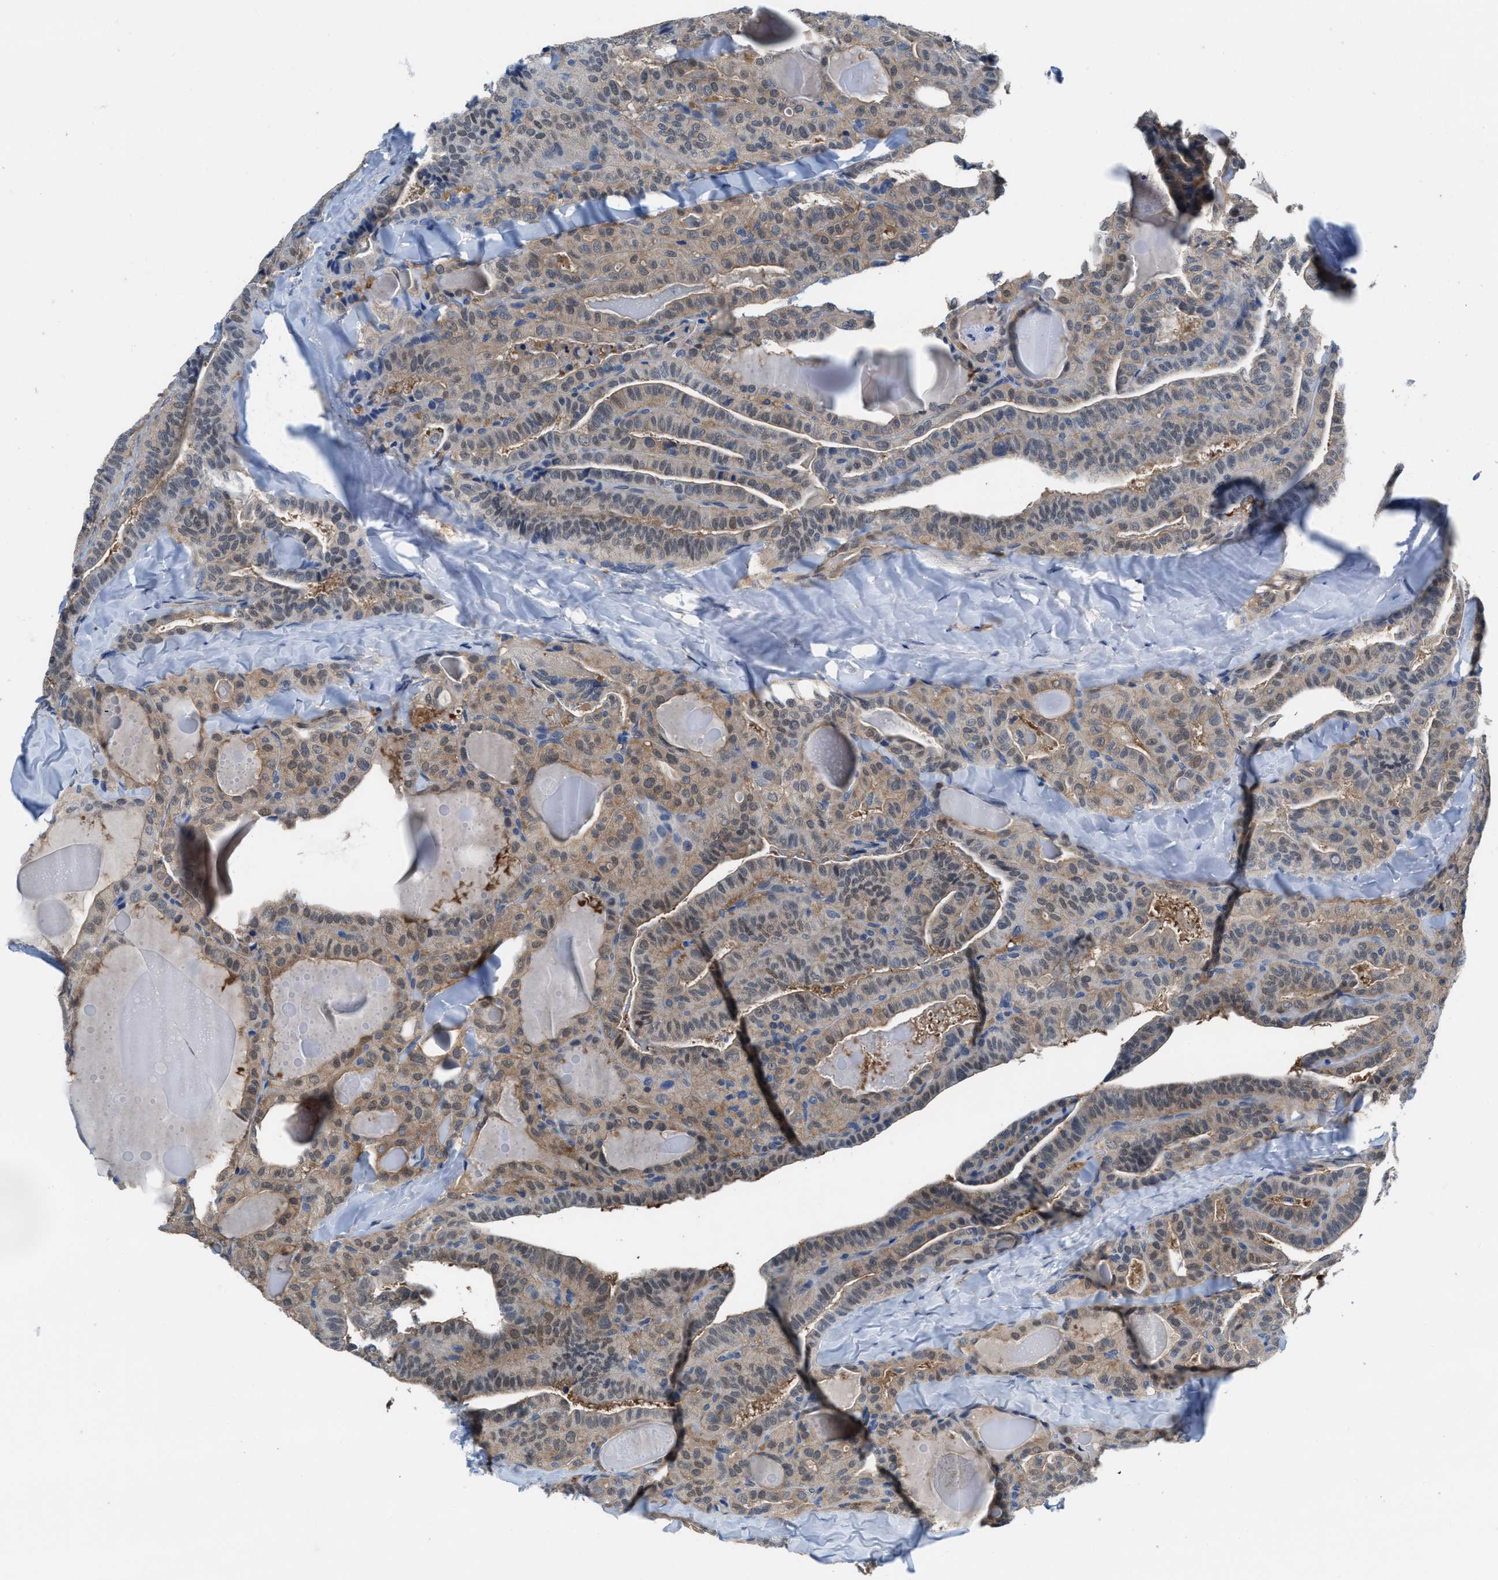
{"staining": {"intensity": "weak", "quantity": ">75%", "location": "cytoplasmic/membranous,nuclear"}, "tissue": "thyroid cancer", "cell_type": "Tumor cells", "image_type": "cancer", "snomed": [{"axis": "morphology", "description": "Papillary adenocarcinoma, NOS"}, {"axis": "topography", "description": "Thyroid gland"}], "caption": "This micrograph shows IHC staining of thyroid cancer, with low weak cytoplasmic/membranous and nuclear expression in approximately >75% of tumor cells.", "gene": "NUDT5", "patient": {"sex": "male", "age": 77}}